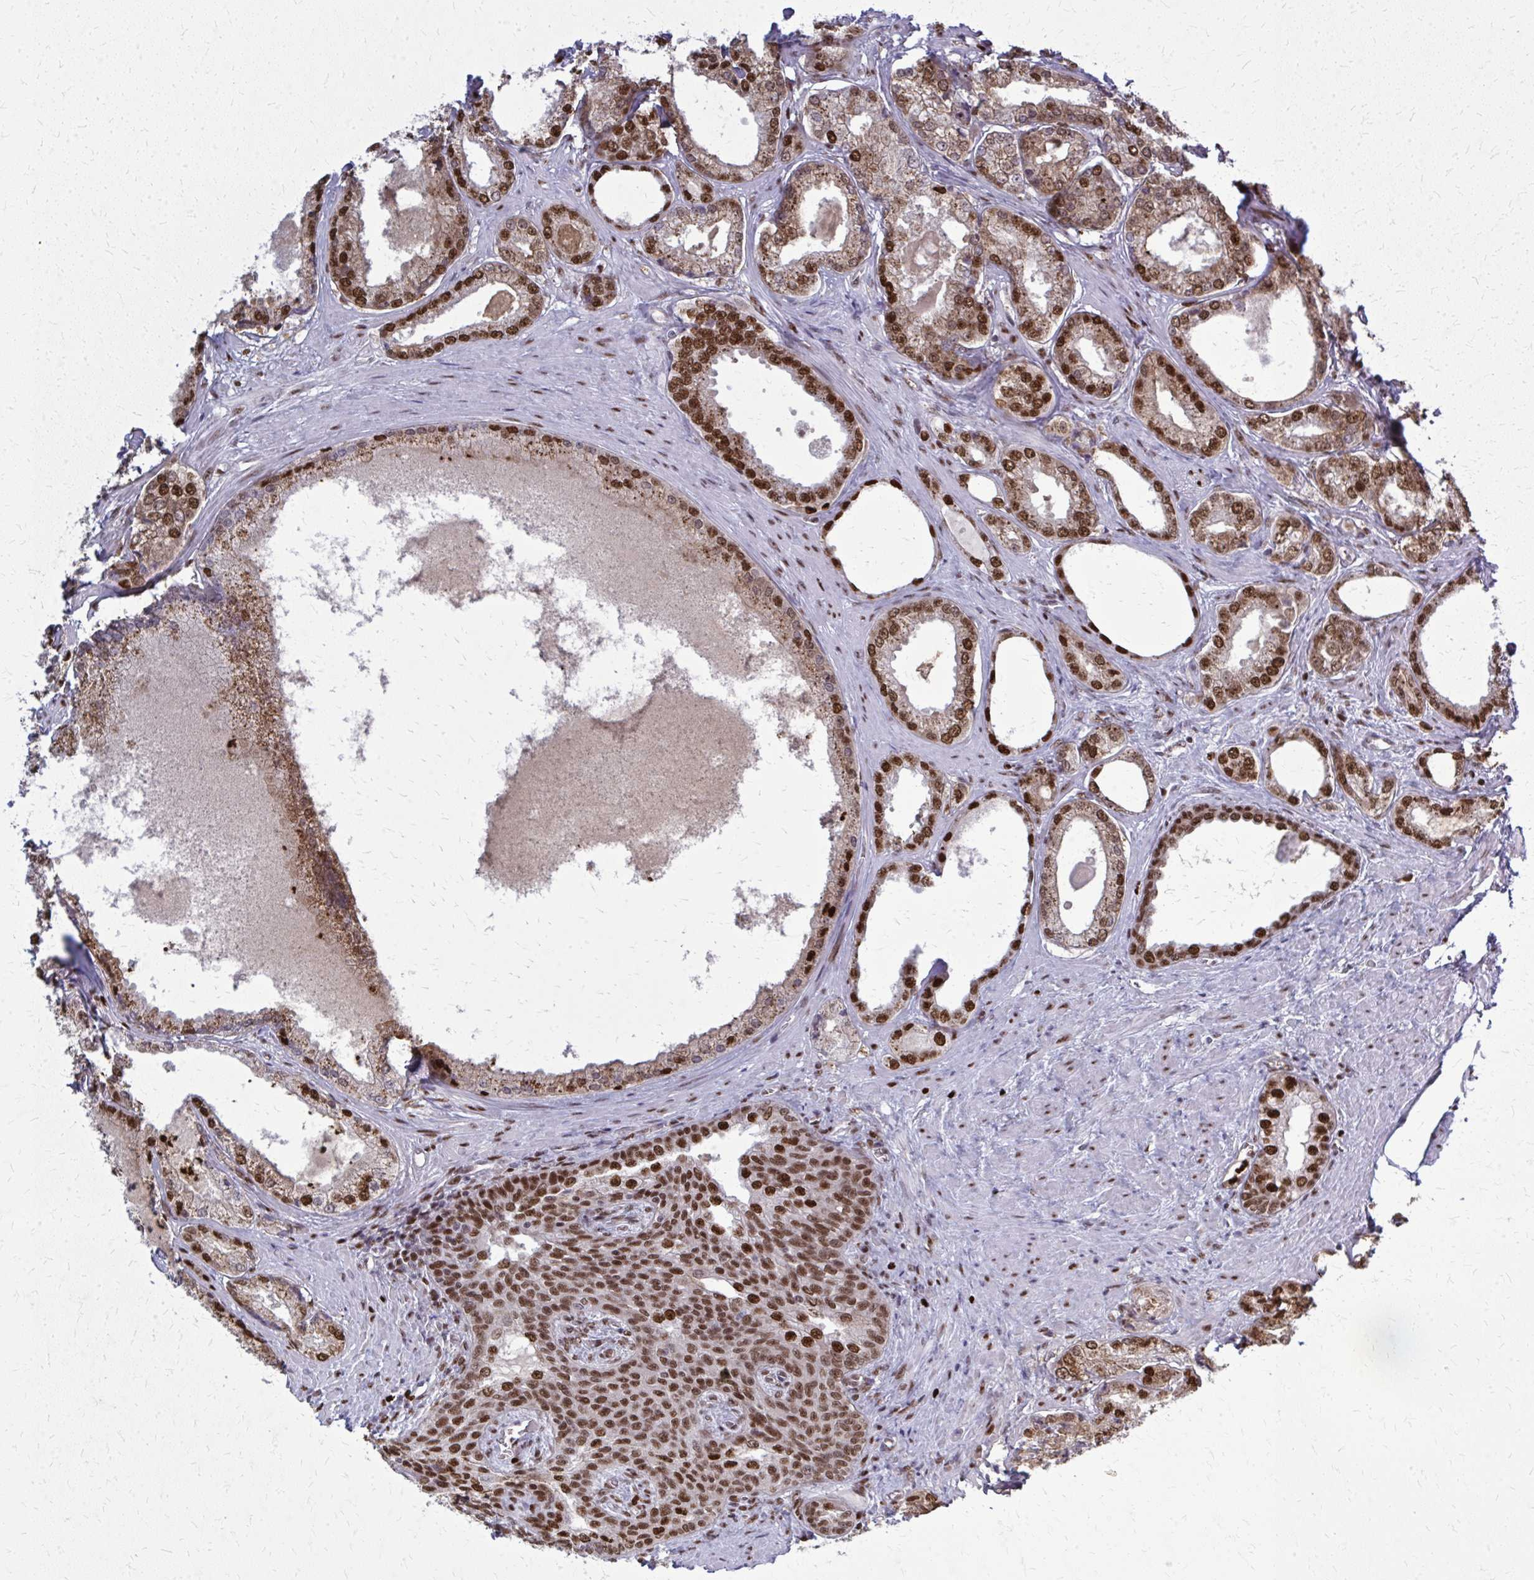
{"staining": {"intensity": "strong", "quantity": ">75%", "location": "cytoplasmic/membranous,nuclear"}, "tissue": "prostate cancer", "cell_type": "Tumor cells", "image_type": "cancer", "snomed": [{"axis": "morphology", "description": "Adenocarcinoma, NOS"}, {"axis": "morphology", "description": "Adenocarcinoma, Low grade"}, {"axis": "topography", "description": "Prostate"}], "caption": "Tumor cells reveal high levels of strong cytoplasmic/membranous and nuclear staining in about >75% of cells in prostate adenocarcinoma.", "gene": "ZNF559", "patient": {"sex": "male", "age": 68}}